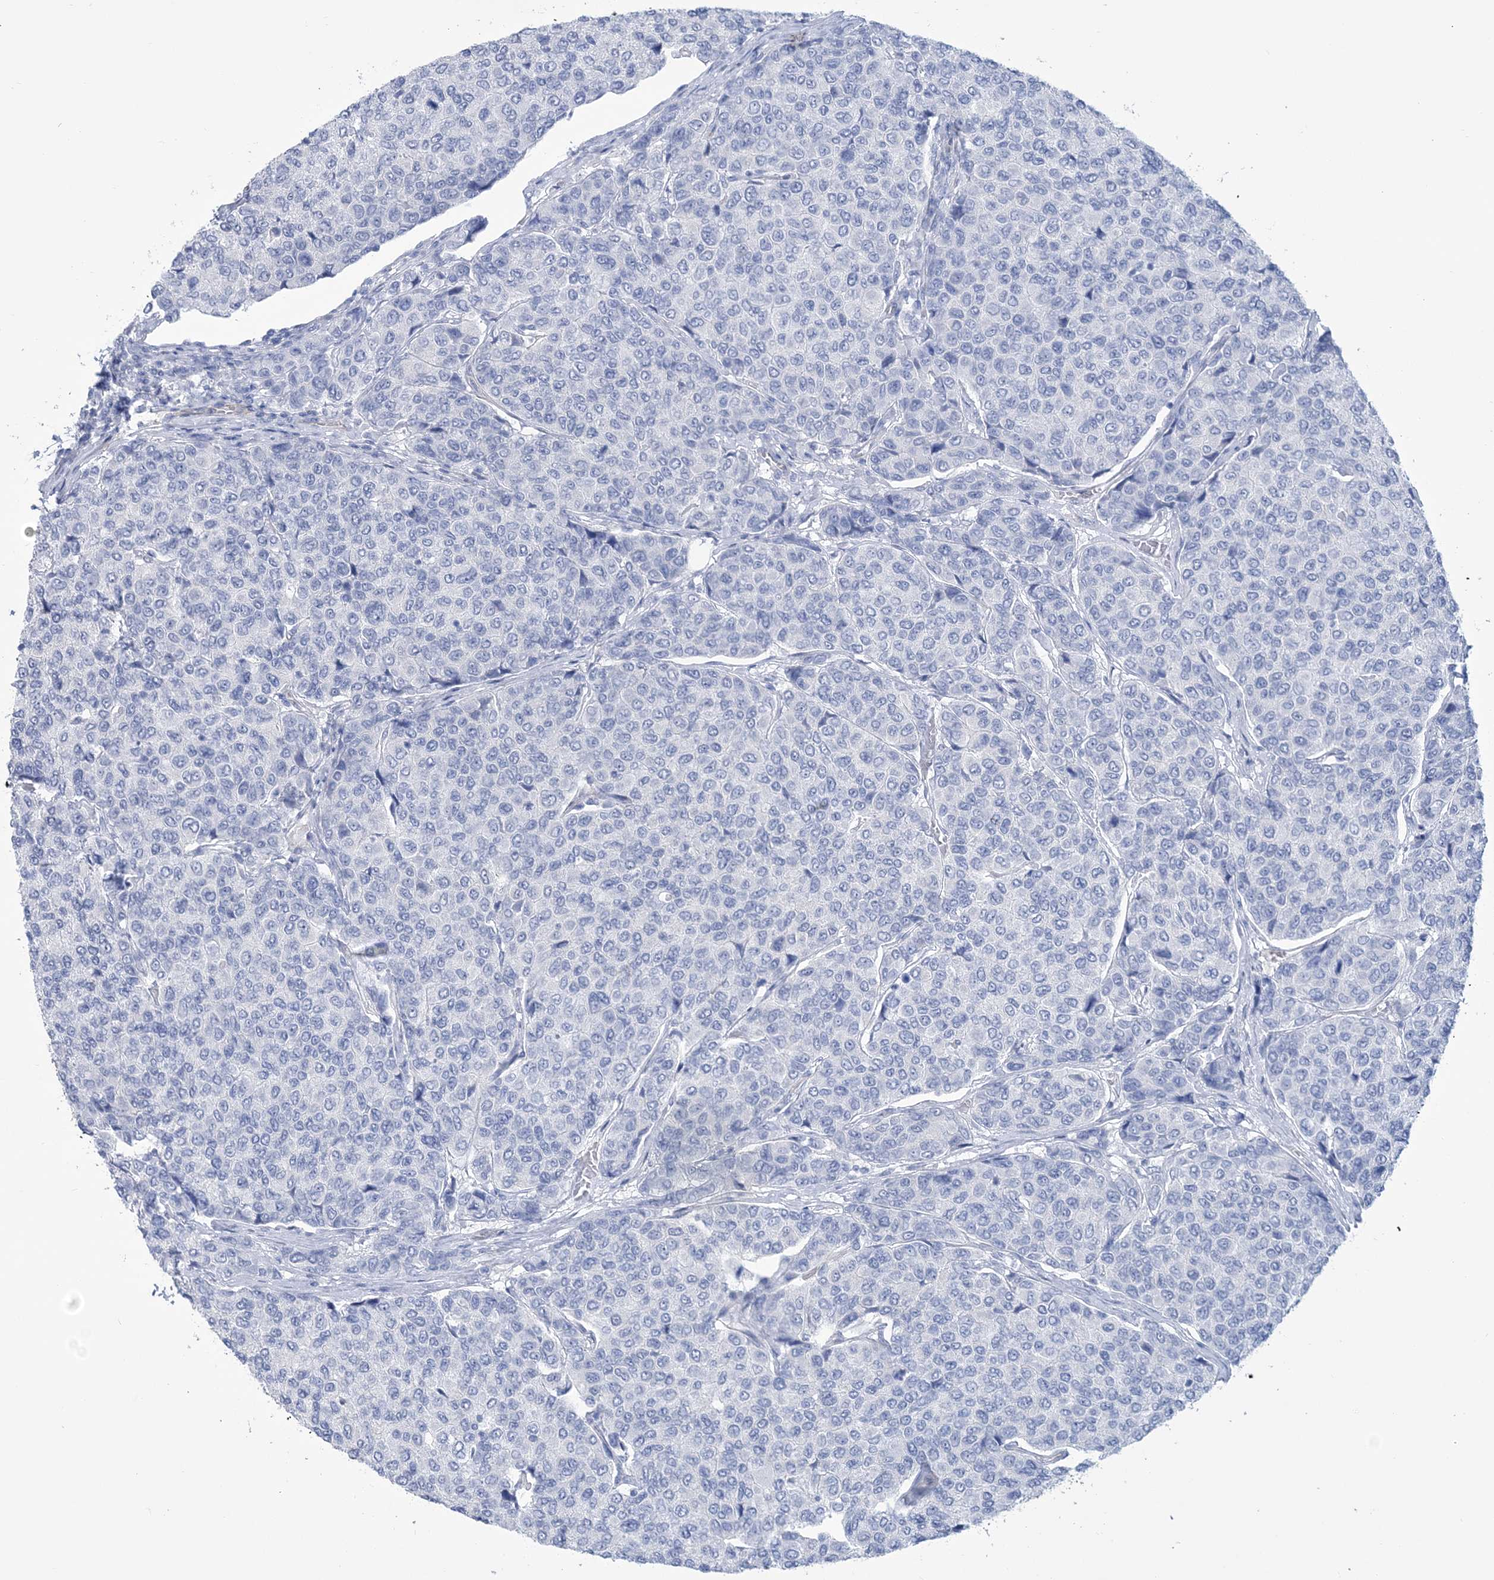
{"staining": {"intensity": "negative", "quantity": "none", "location": "none"}, "tissue": "breast cancer", "cell_type": "Tumor cells", "image_type": "cancer", "snomed": [{"axis": "morphology", "description": "Duct carcinoma"}, {"axis": "topography", "description": "Breast"}], "caption": "Tumor cells are negative for brown protein staining in breast cancer.", "gene": "RAB11FIP5", "patient": {"sex": "female", "age": 55}}